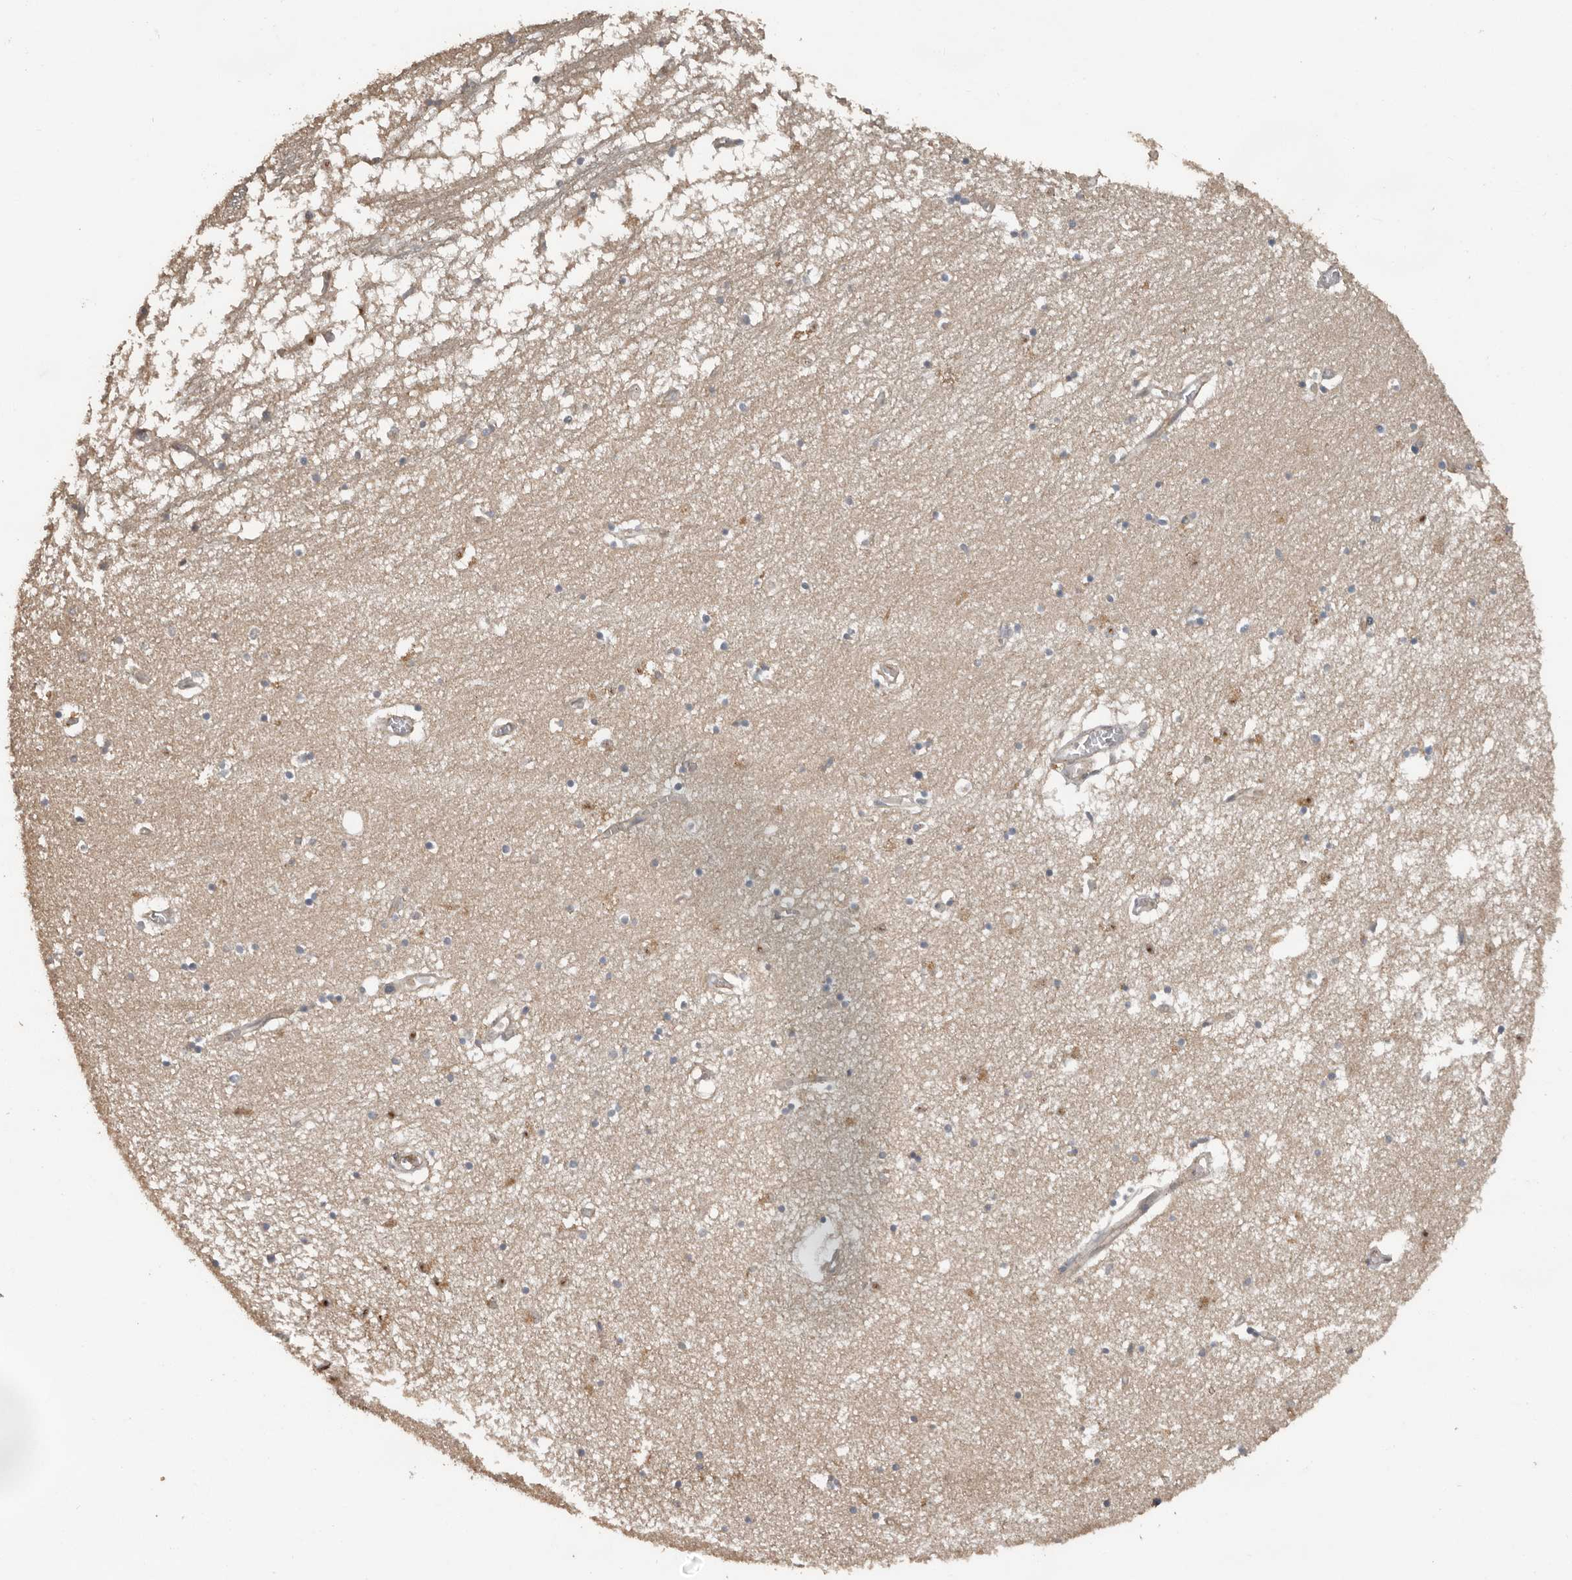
{"staining": {"intensity": "strong", "quantity": "<25%", "location": "nuclear"}, "tissue": "hippocampus", "cell_type": "Glial cells", "image_type": "normal", "snomed": [{"axis": "morphology", "description": "Normal tissue, NOS"}, {"axis": "topography", "description": "Hippocampus"}], "caption": "Protein staining shows strong nuclear staining in about <25% of glial cells in benign hippocampus.", "gene": "CEP350", "patient": {"sex": "male", "age": 70}}